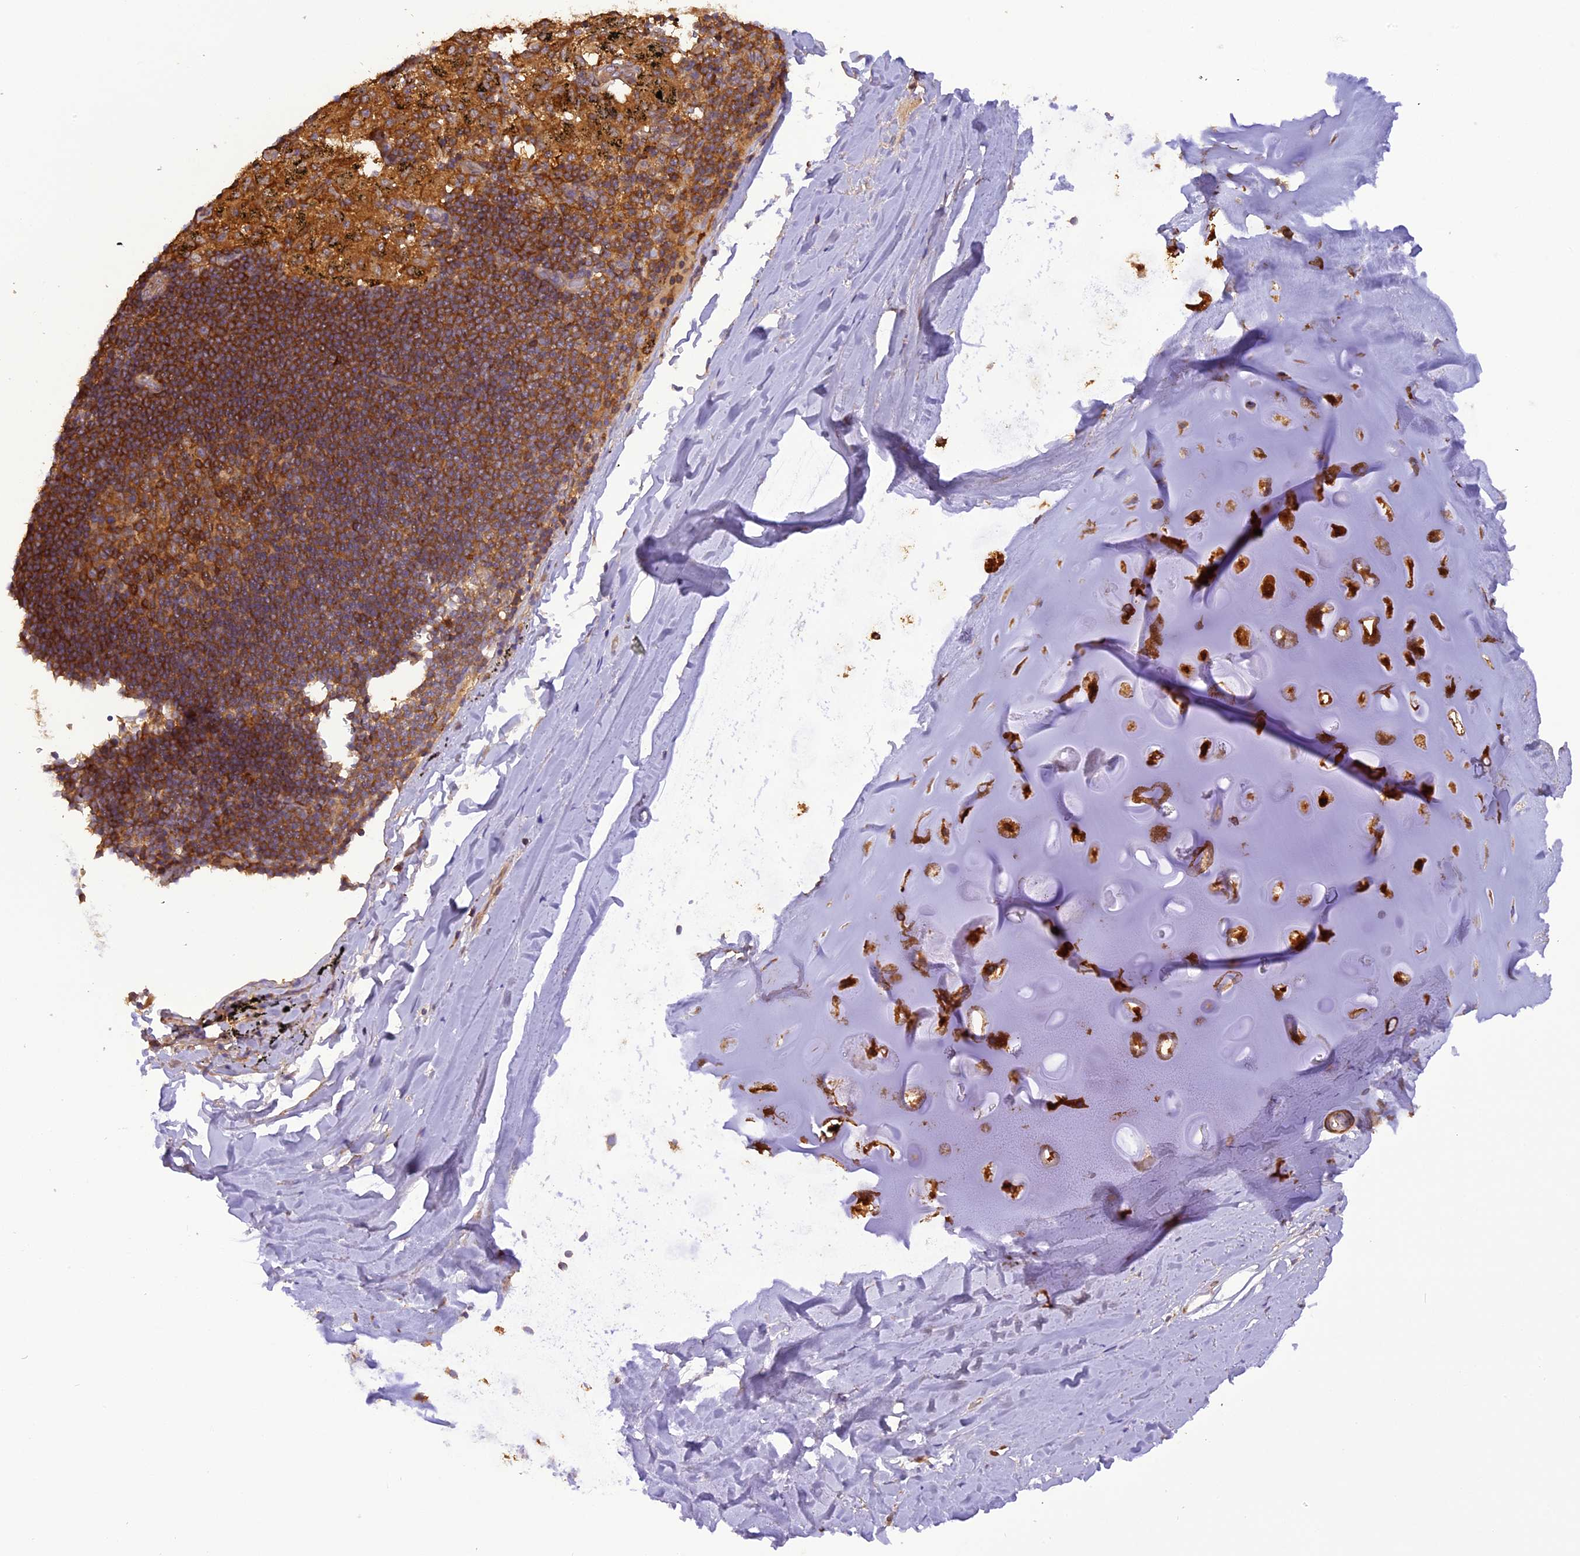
{"staining": {"intensity": "negative", "quantity": "none", "location": "none"}, "tissue": "adipose tissue", "cell_type": "Adipocytes", "image_type": "normal", "snomed": [{"axis": "morphology", "description": "Normal tissue, NOS"}, {"axis": "topography", "description": "Lymph node"}, {"axis": "topography", "description": "Bronchus"}], "caption": "Micrograph shows no significant protein staining in adipocytes of unremarkable adipose tissue. The staining is performed using DAB (3,3'-diaminobenzidine) brown chromogen with nuclei counter-stained in using hematoxylin.", "gene": "STOML1", "patient": {"sex": "male", "age": 63}}